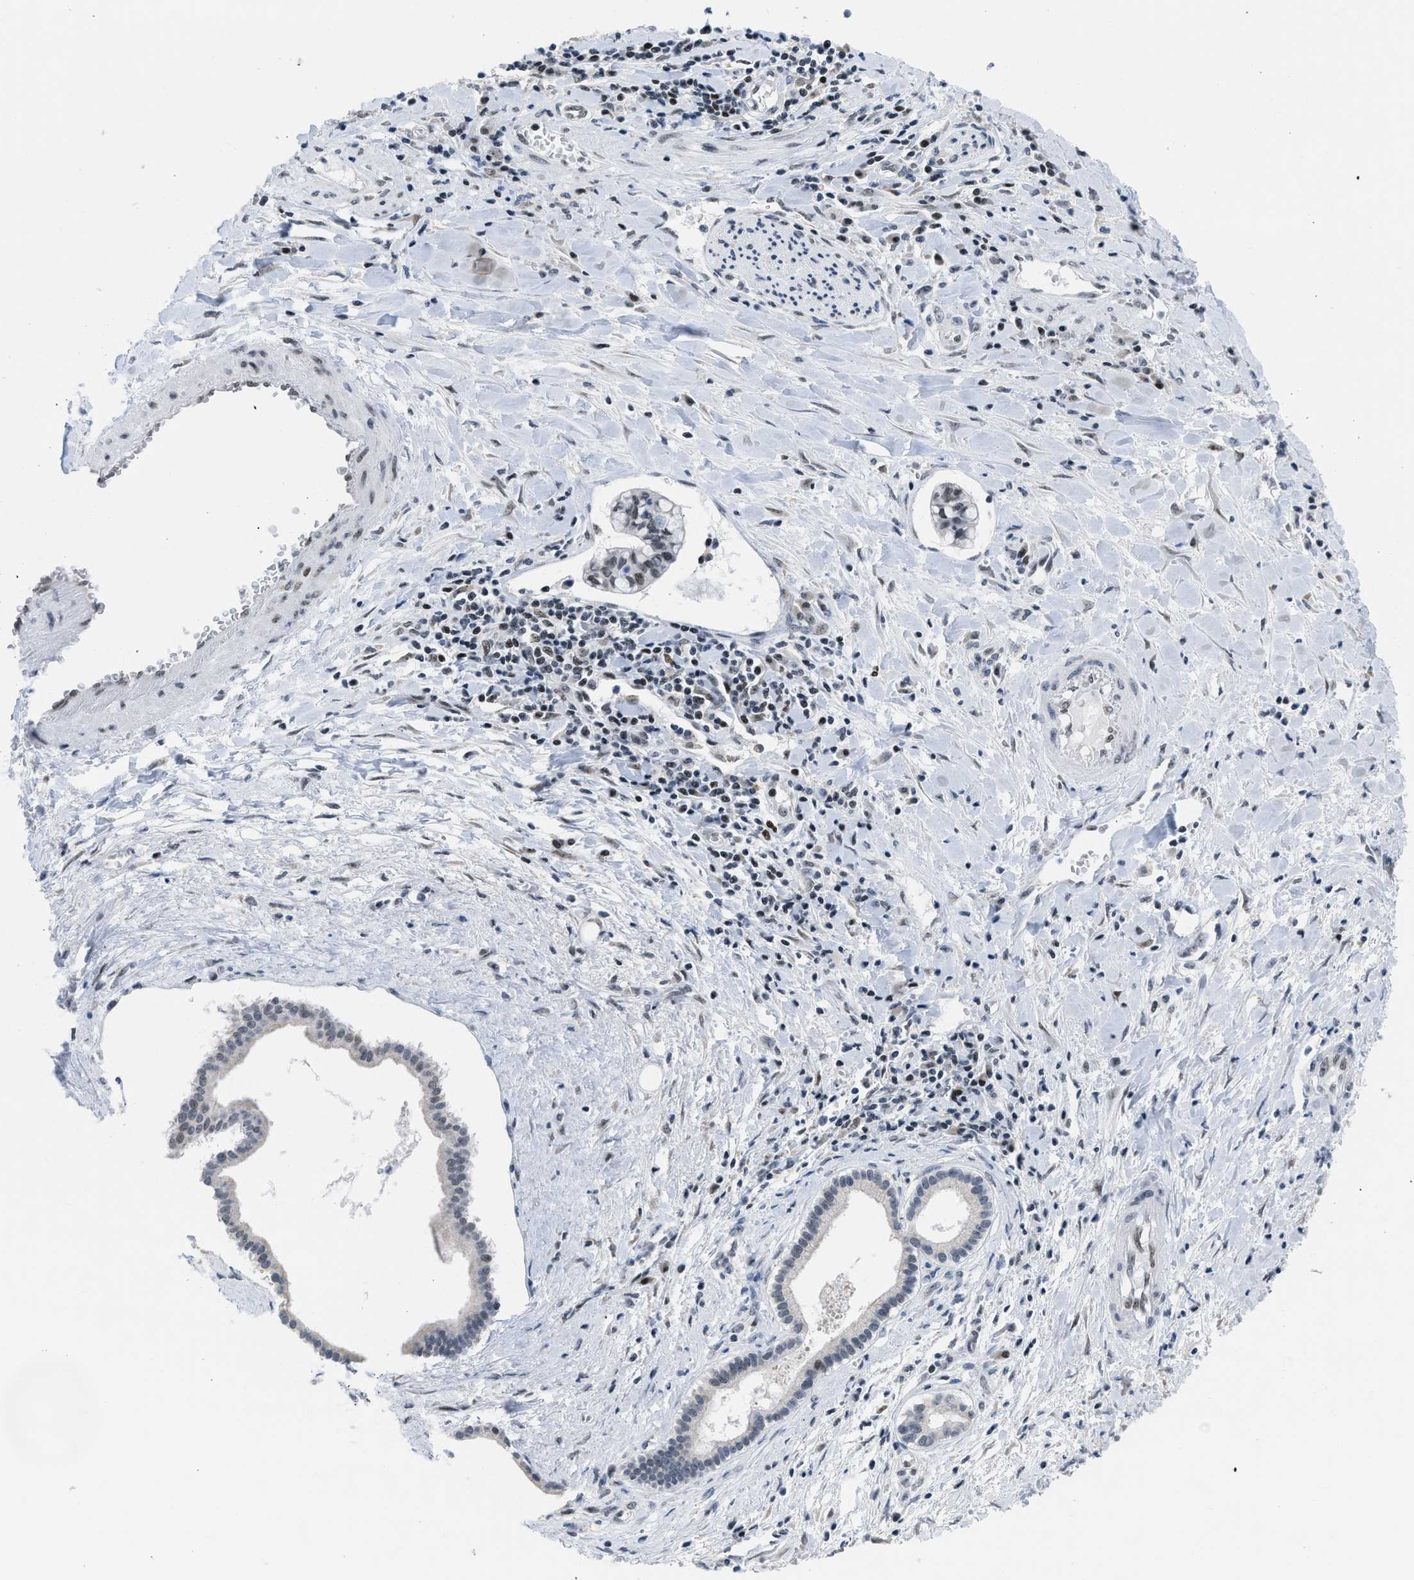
{"staining": {"intensity": "moderate", "quantity": ">75%", "location": "nuclear"}, "tissue": "liver cancer", "cell_type": "Tumor cells", "image_type": "cancer", "snomed": [{"axis": "morphology", "description": "Cholangiocarcinoma"}, {"axis": "topography", "description": "Liver"}], "caption": "Human liver cancer (cholangiocarcinoma) stained with a brown dye shows moderate nuclear positive positivity in about >75% of tumor cells.", "gene": "TERF2IP", "patient": {"sex": "female", "age": 65}}